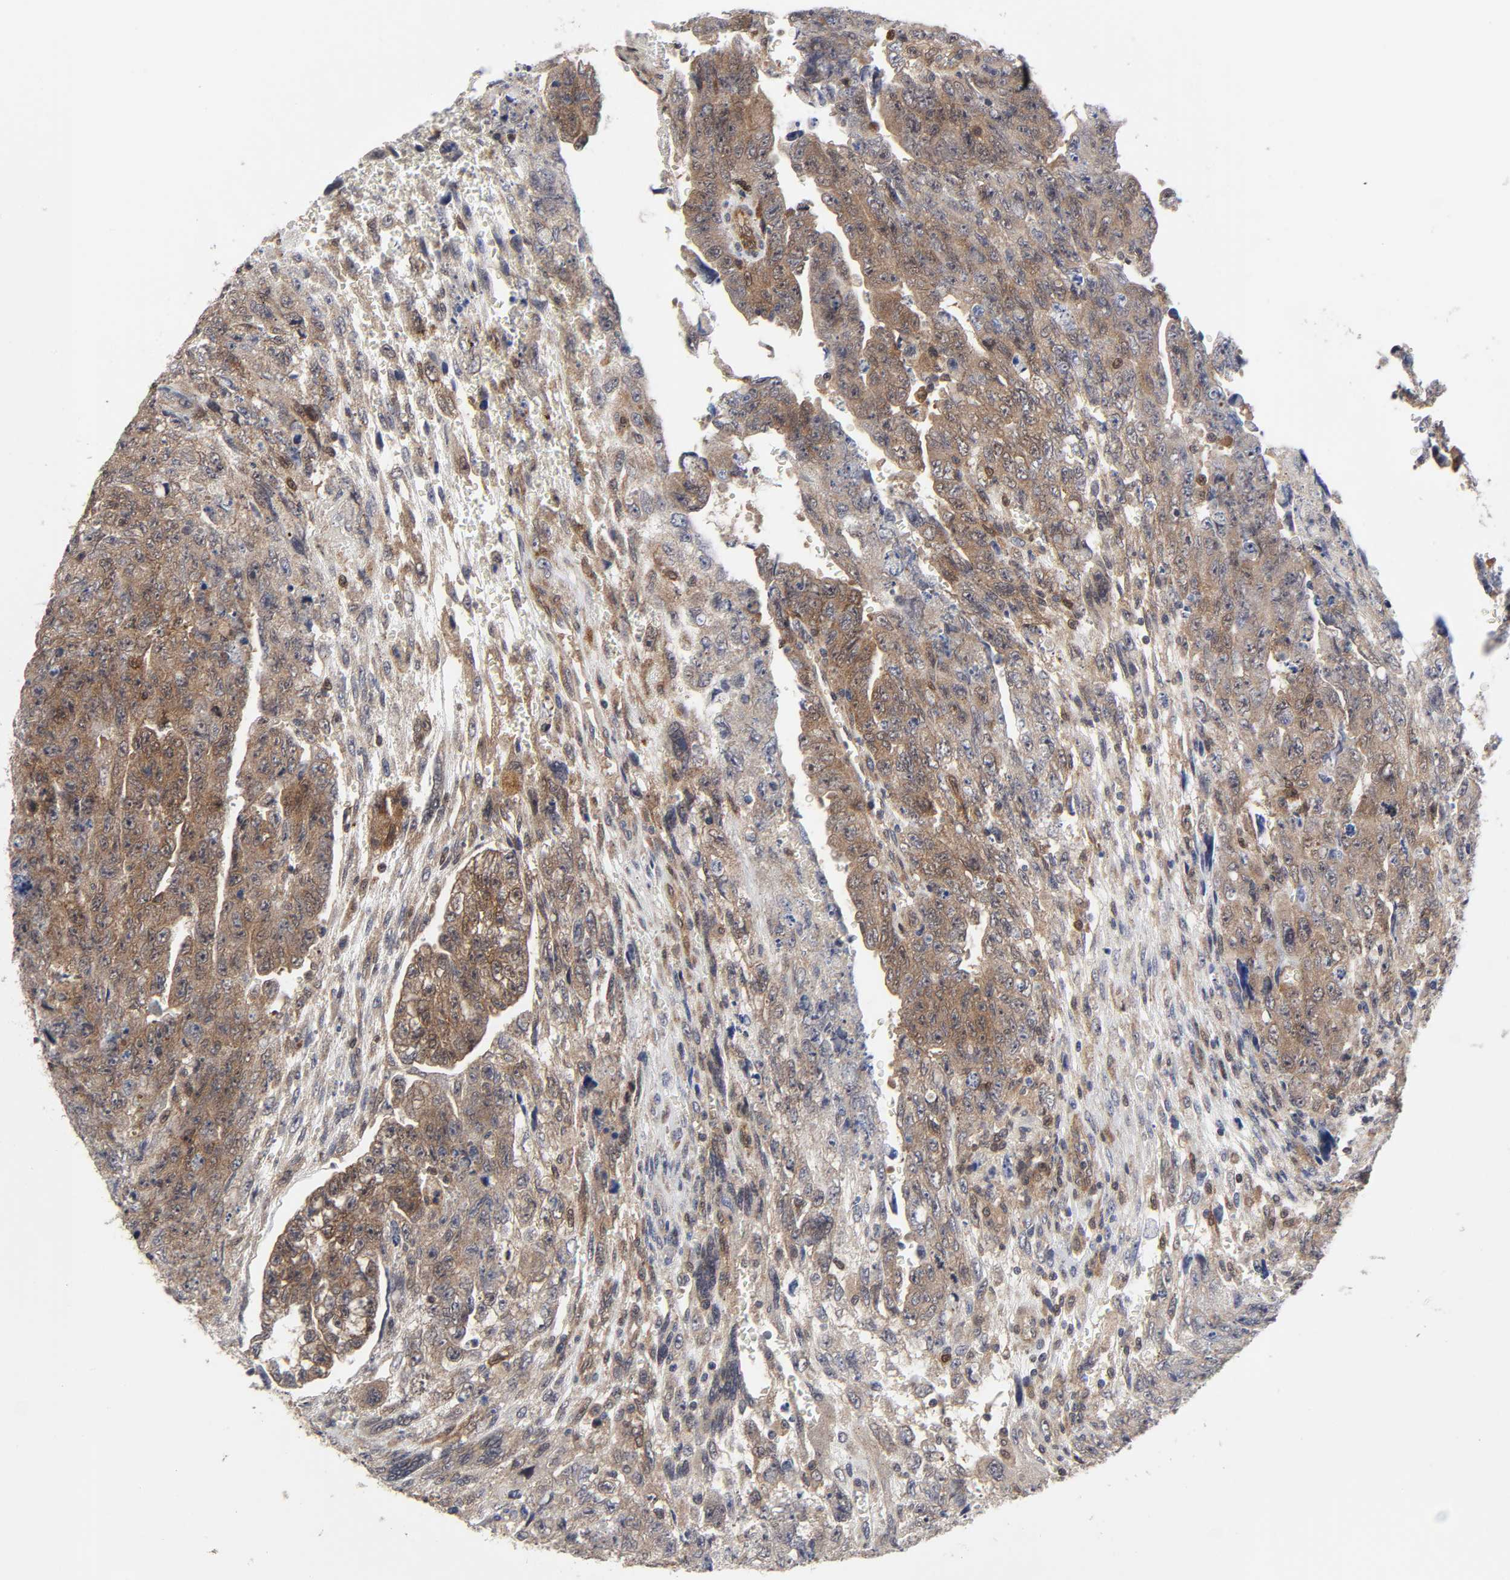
{"staining": {"intensity": "moderate", "quantity": ">75%", "location": "cytoplasmic/membranous"}, "tissue": "testis cancer", "cell_type": "Tumor cells", "image_type": "cancer", "snomed": [{"axis": "morphology", "description": "Carcinoma, Embryonal, NOS"}, {"axis": "topography", "description": "Testis"}], "caption": "Moderate cytoplasmic/membranous protein expression is present in approximately >75% of tumor cells in testis embryonal carcinoma.", "gene": "CASP9", "patient": {"sex": "male", "age": 28}}